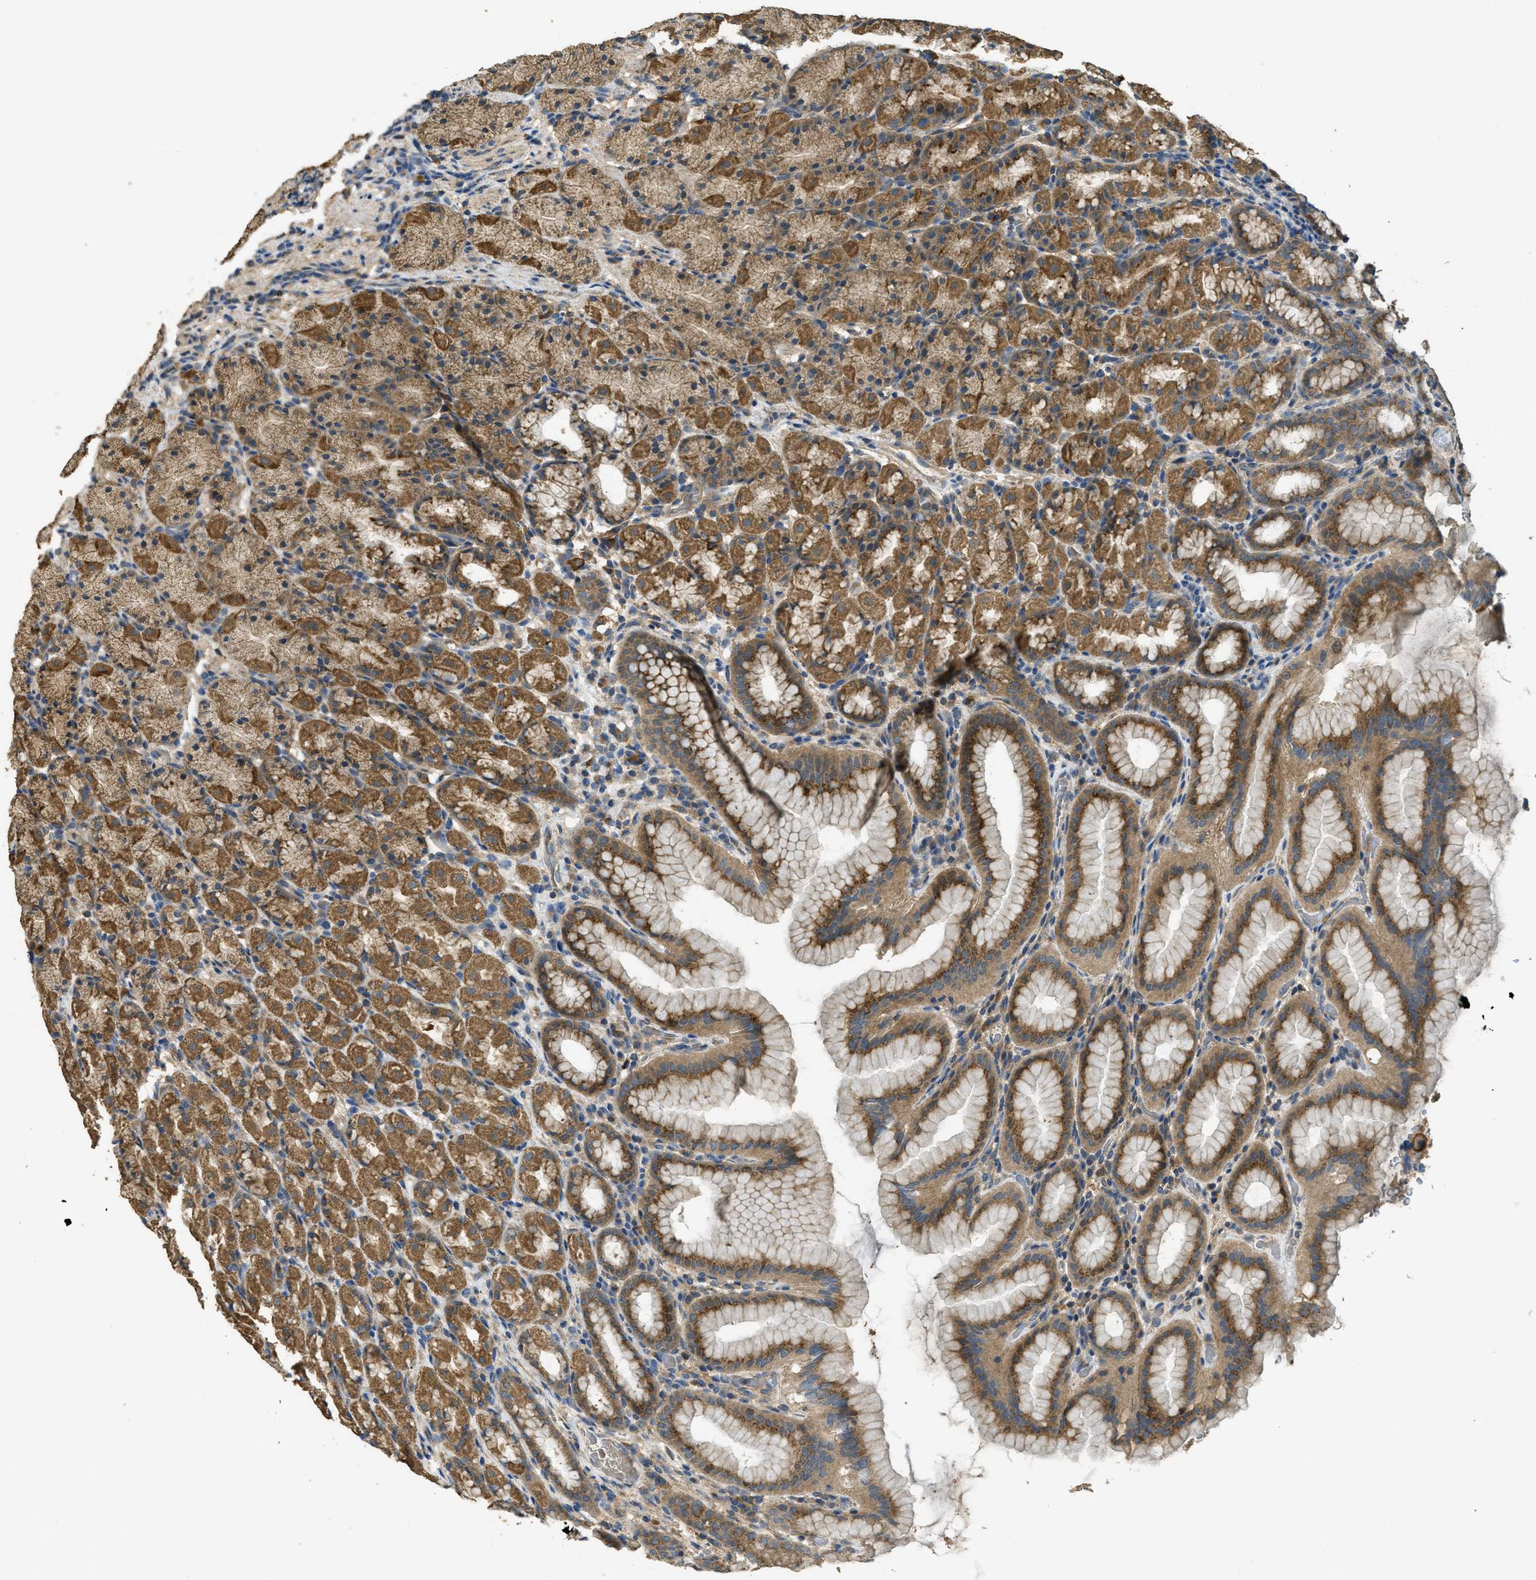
{"staining": {"intensity": "moderate", "quantity": ">75%", "location": "cytoplasmic/membranous"}, "tissue": "stomach", "cell_type": "Glandular cells", "image_type": "normal", "snomed": [{"axis": "morphology", "description": "Normal tissue, NOS"}, {"axis": "topography", "description": "Stomach, upper"}], "caption": "Immunohistochemical staining of normal stomach reveals >75% levels of moderate cytoplasmic/membranous protein positivity in about >75% of glandular cells.", "gene": "CD276", "patient": {"sex": "male", "age": 68}}